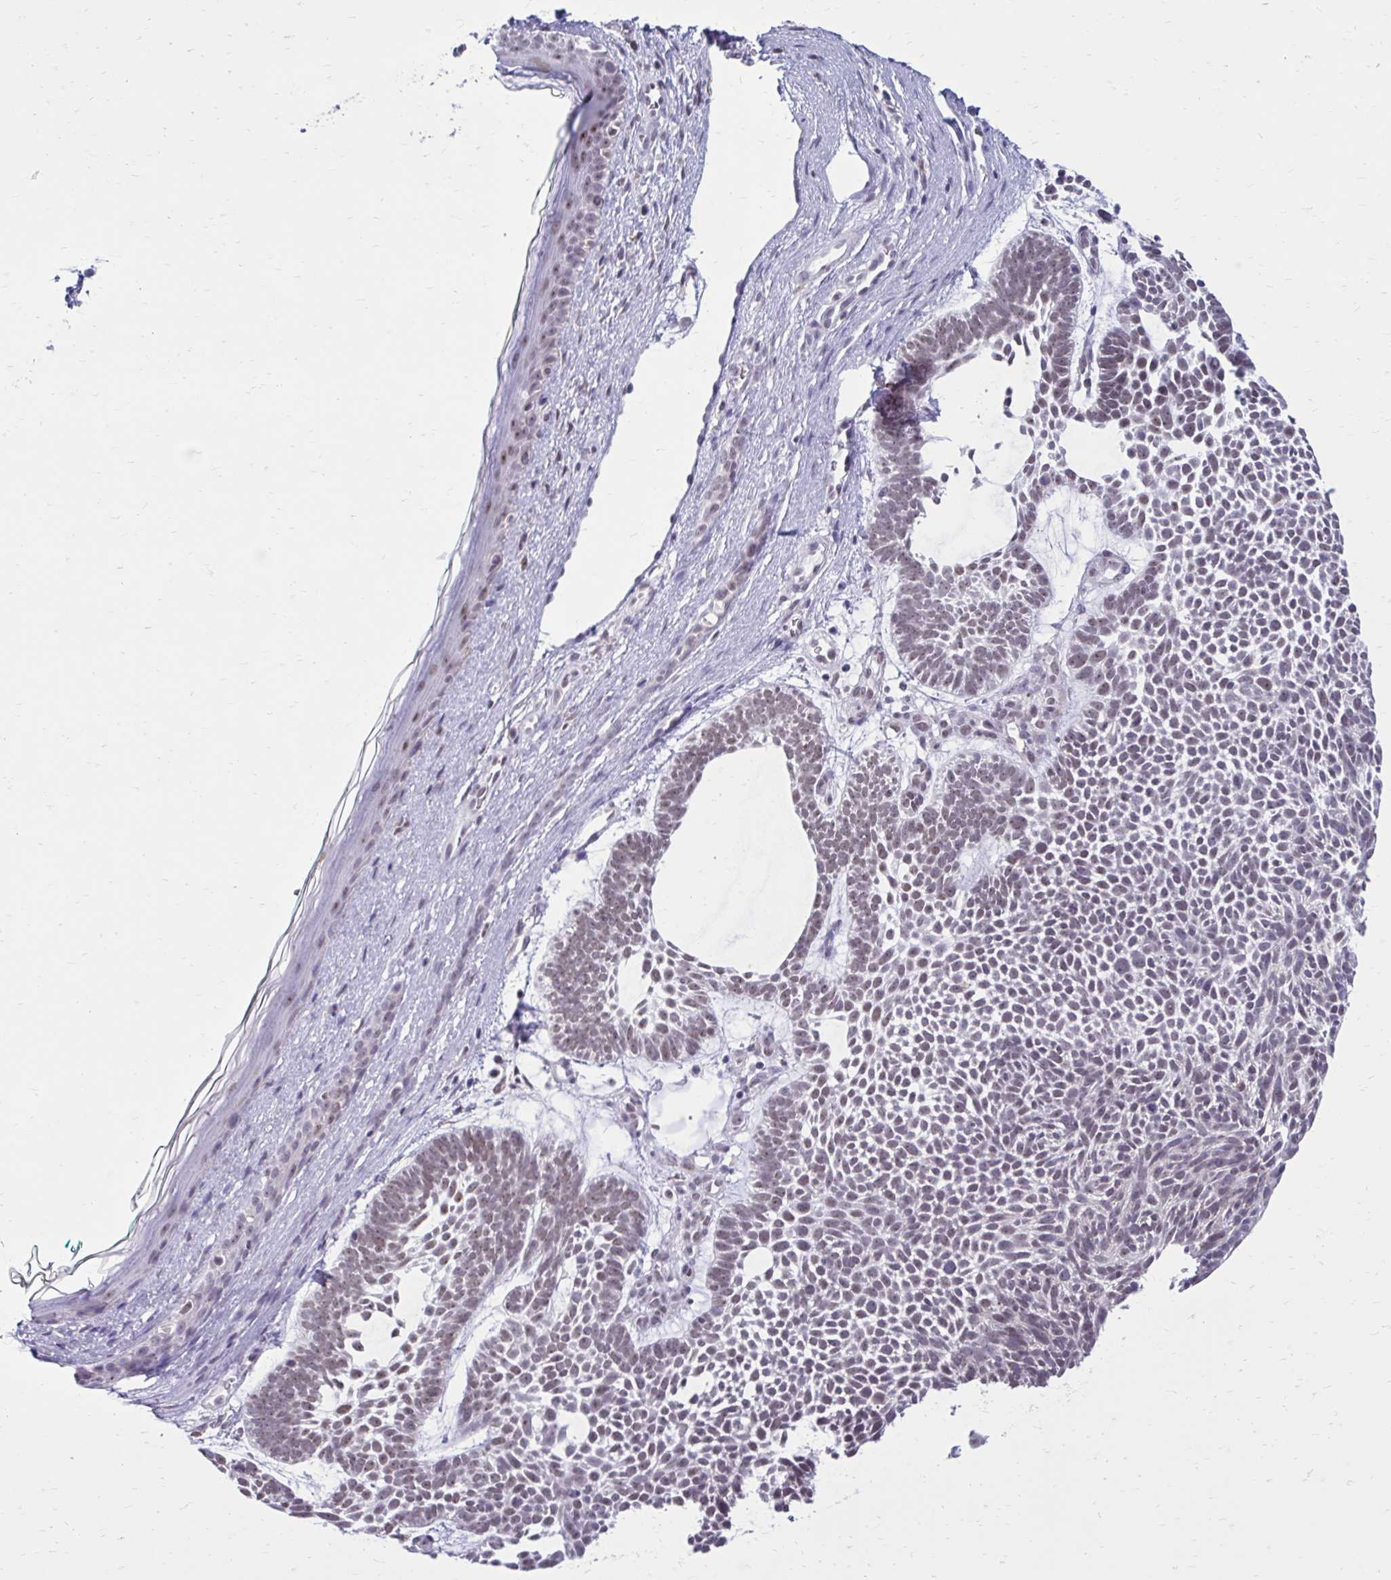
{"staining": {"intensity": "weak", "quantity": ">75%", "location": "nuclear"}, "tissue": "skin cancer", "cell_type": "Tumor cells", "image_type": "cancer", "snomed": [{"axis": "morphology", "description": "Basal cell carcinoma"}, {"axis": "topography", "description": "Skin"}, {"axis": "topography", "description": "Skin of face"}], "caption": "Skin cancer stained with a brown dye shows weak nuclear positive expression in approximately >75% of tumor cells.", "gene": "PROSER1", "patient": {"sex": "male", "age": 83}}